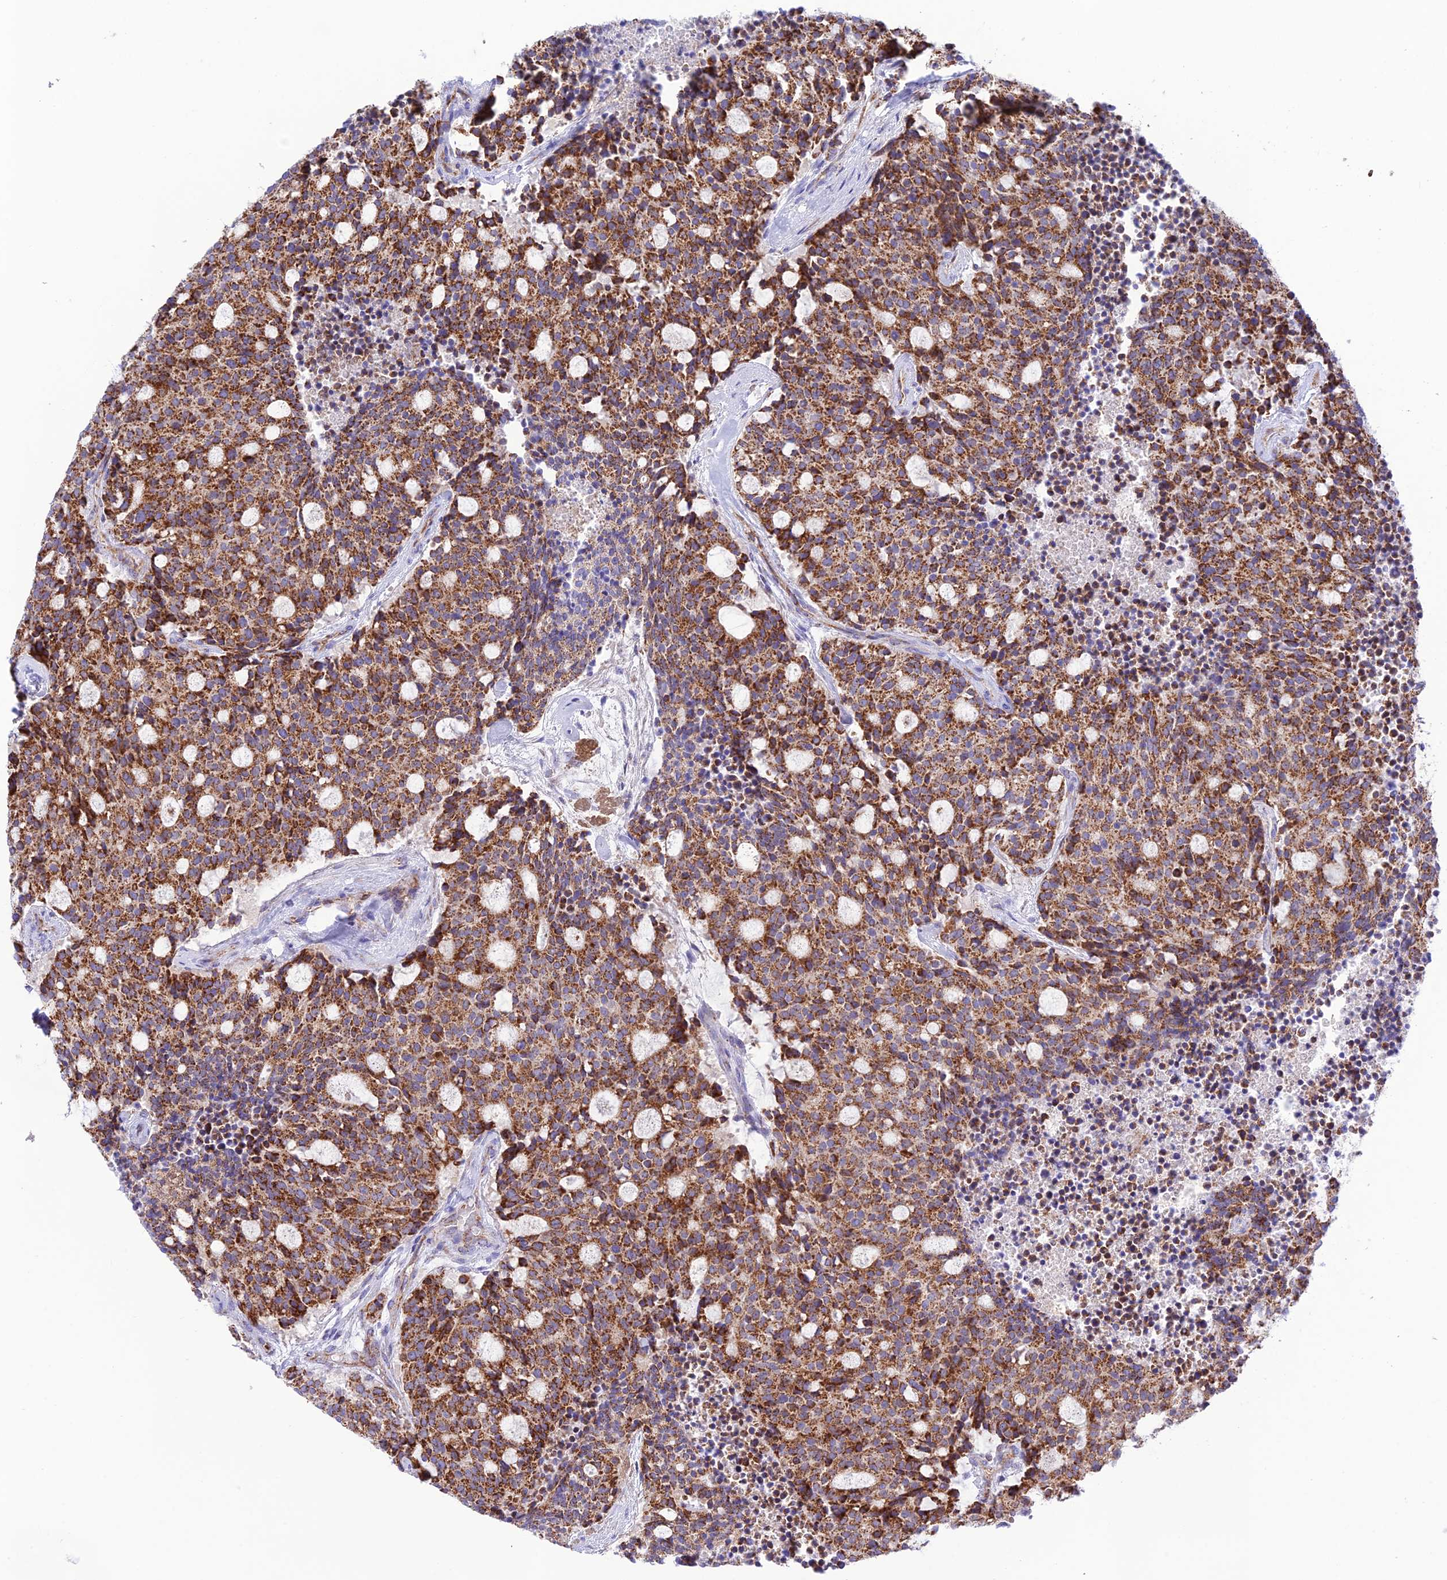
{"staining": {"intensity": "moderate", "quantity": ">75%", "location": "cytoplasmic/membranous"}, "tissue": "carcinoid", "cell_type": "Tumor cells", "image_type": "cancer", "snomed": [{"axis": "morphology", "description": "Carcinoid, malignant, NOS"}, {"axis": "topography", "description": "Pancreas"}], "caption": "An image of carcinoid (malignant) stained for a protein demonstrates moderate cytoplasmic/membranous brown staining in tumor cells. (Stains: DAB (3,3'-diaminobenzidine) in brown, nuclei in blue, Microscopy: brightfield microscopy at high magnification).", "gene": "UAP1L1", "patient": {"sex": "female", "age": 54}}